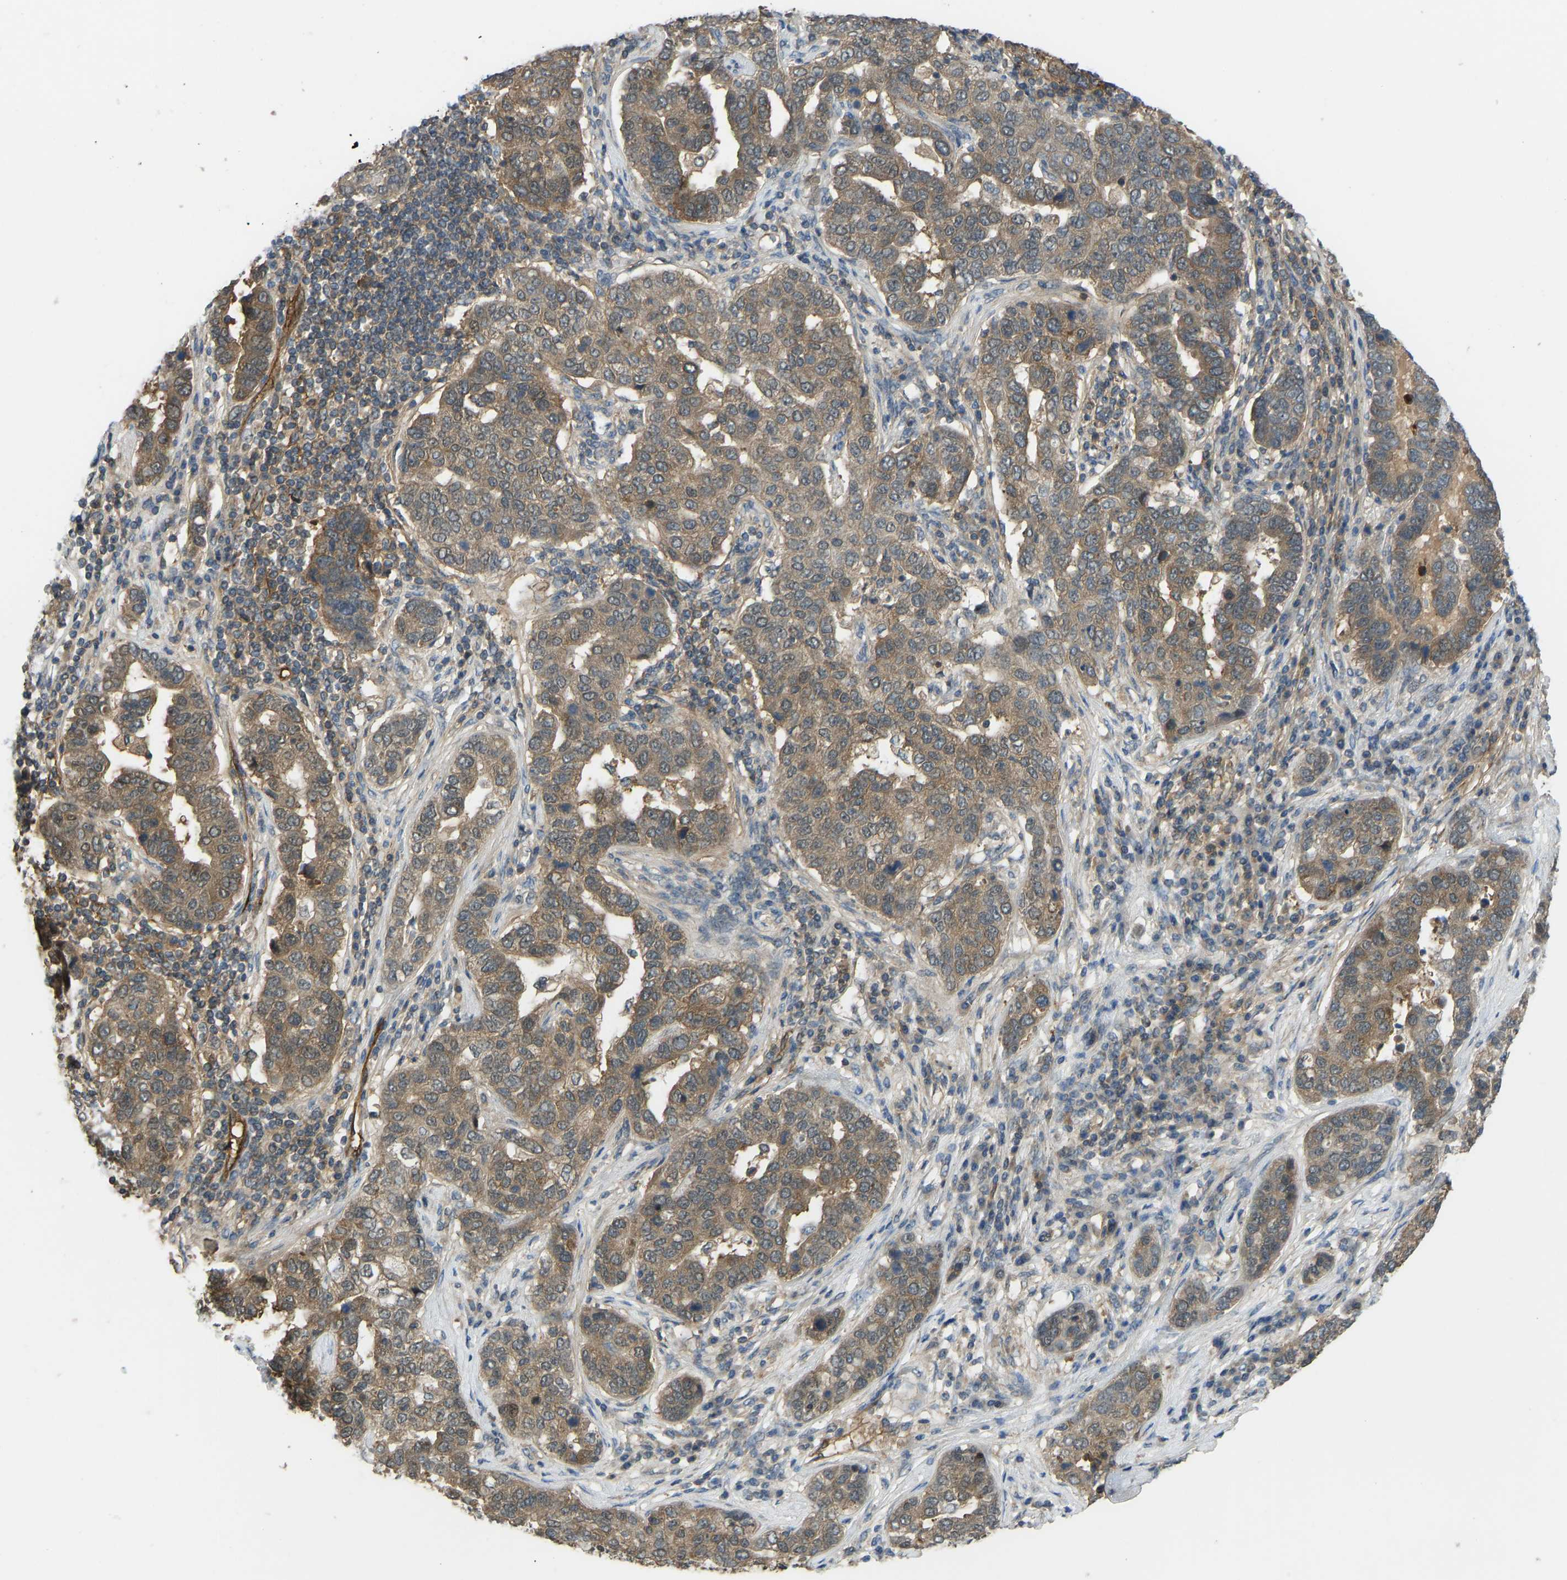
{"staining": {"intensity": "moderate", "quantity": ">75%", "location": "cytoplasmic/membranous"}, "tissue": "pancreatic cancer", "cell_type": "Tumor cells", "image_type": "cancer", "snomed": [{"axis": "morphology", "description": "Adenocarcinoma, NOS"}, {"axis": "topography", "description": "Pancreas"}], "caption": "Human pancreatic cancer stained with a protein marker reveals moderate staining in tumor cells.", "gene": "CCT8", "patient": {"sex": "female", "age": 61}}